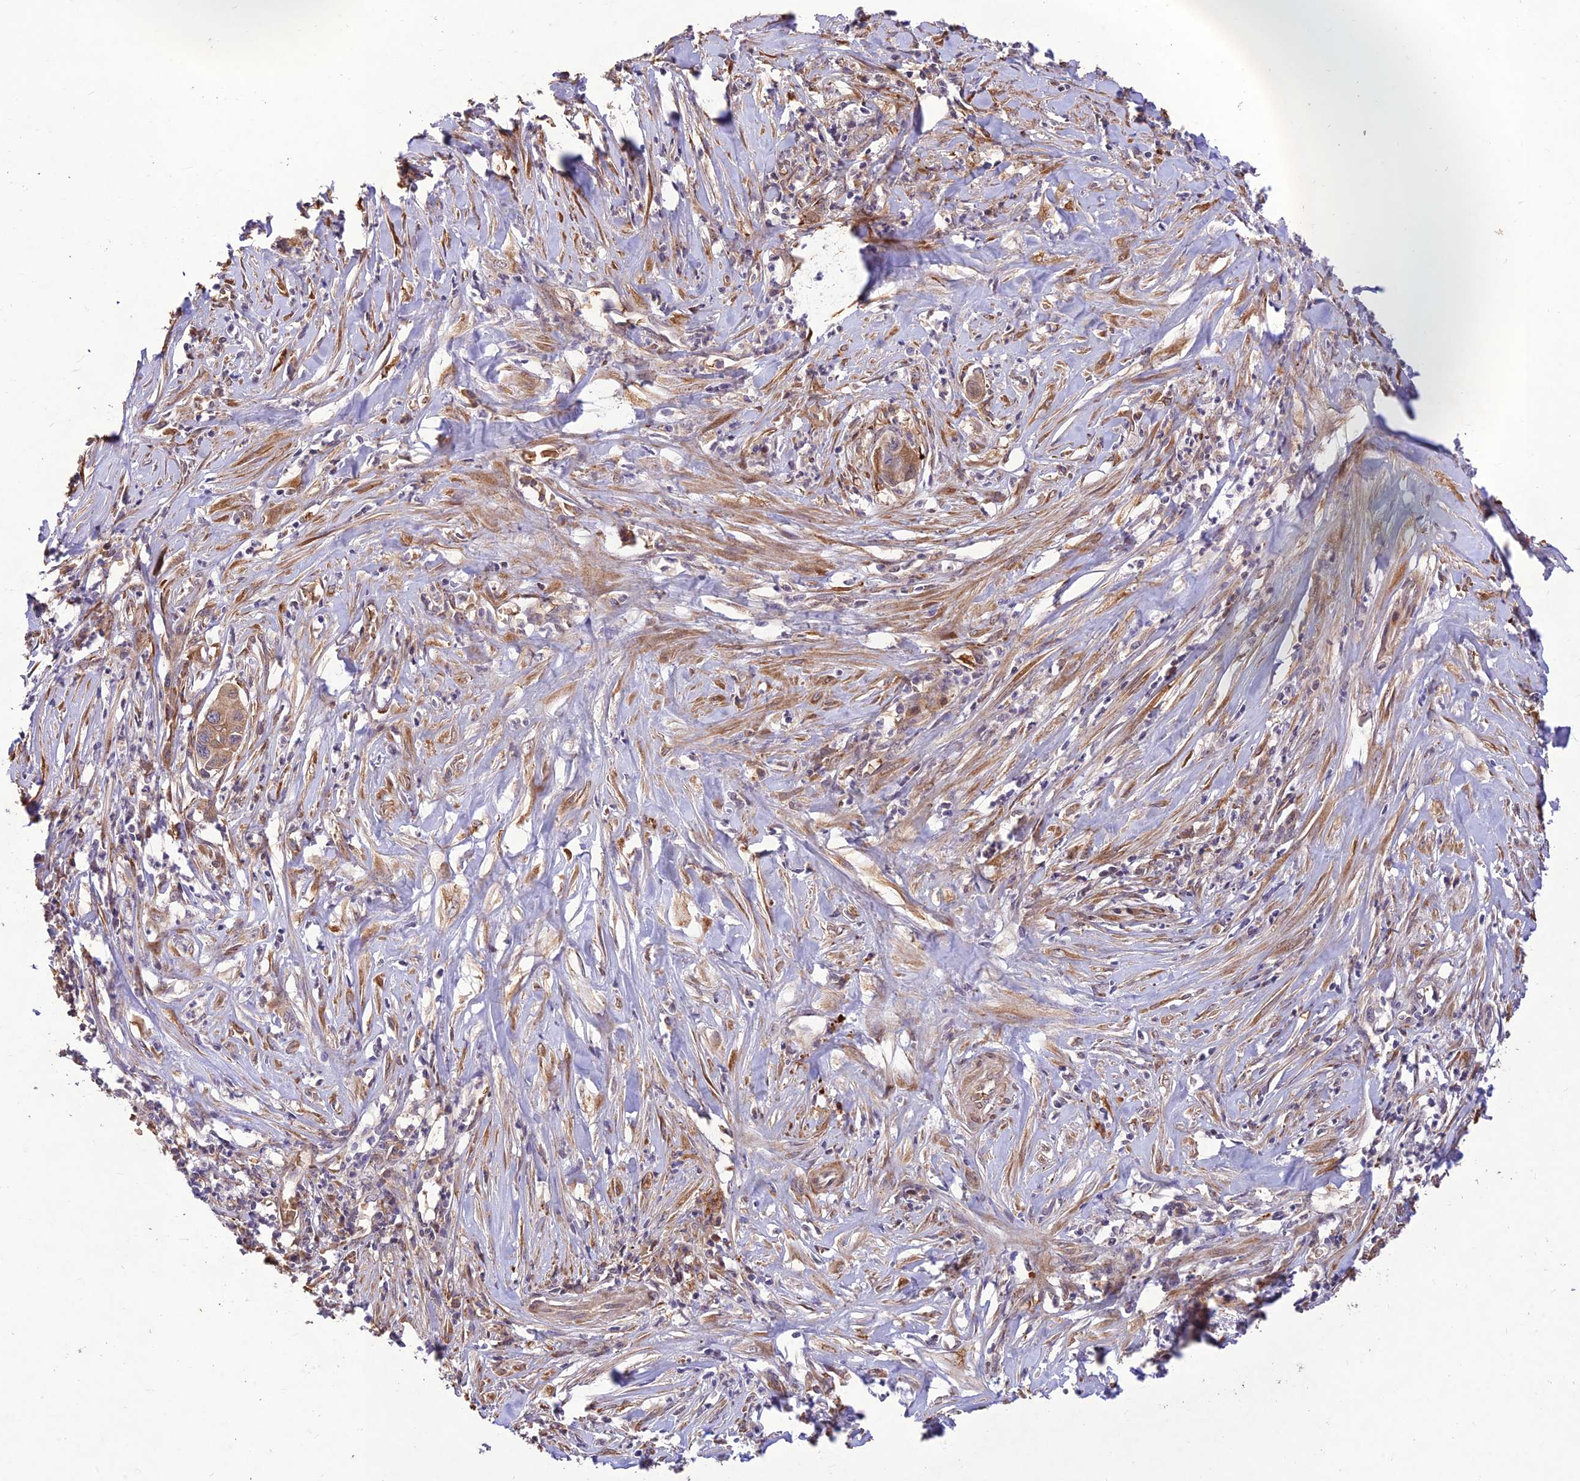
{"staining": {"intensity": "moderate", "quantity": ">75%", "location": "cytoplasmic/membranous"}, "tissue": "pancreatic cancer", "cell_type": "Tumor cells", "image_type": "cancer", "snomed": [{"axis": "morphology", "description": "Adenocarcinoma, NOS"}, {"axis": "topography", "description": "Pancreas"}], "caption": "Pancreatic cancer stained for a protein (brown) exhibits moderate cytoplasmic/membranous positive staining in approximately >75% of tumor cells.", "gene": "PPP1R11", "patient": {"sex": "male", "age": 73}}